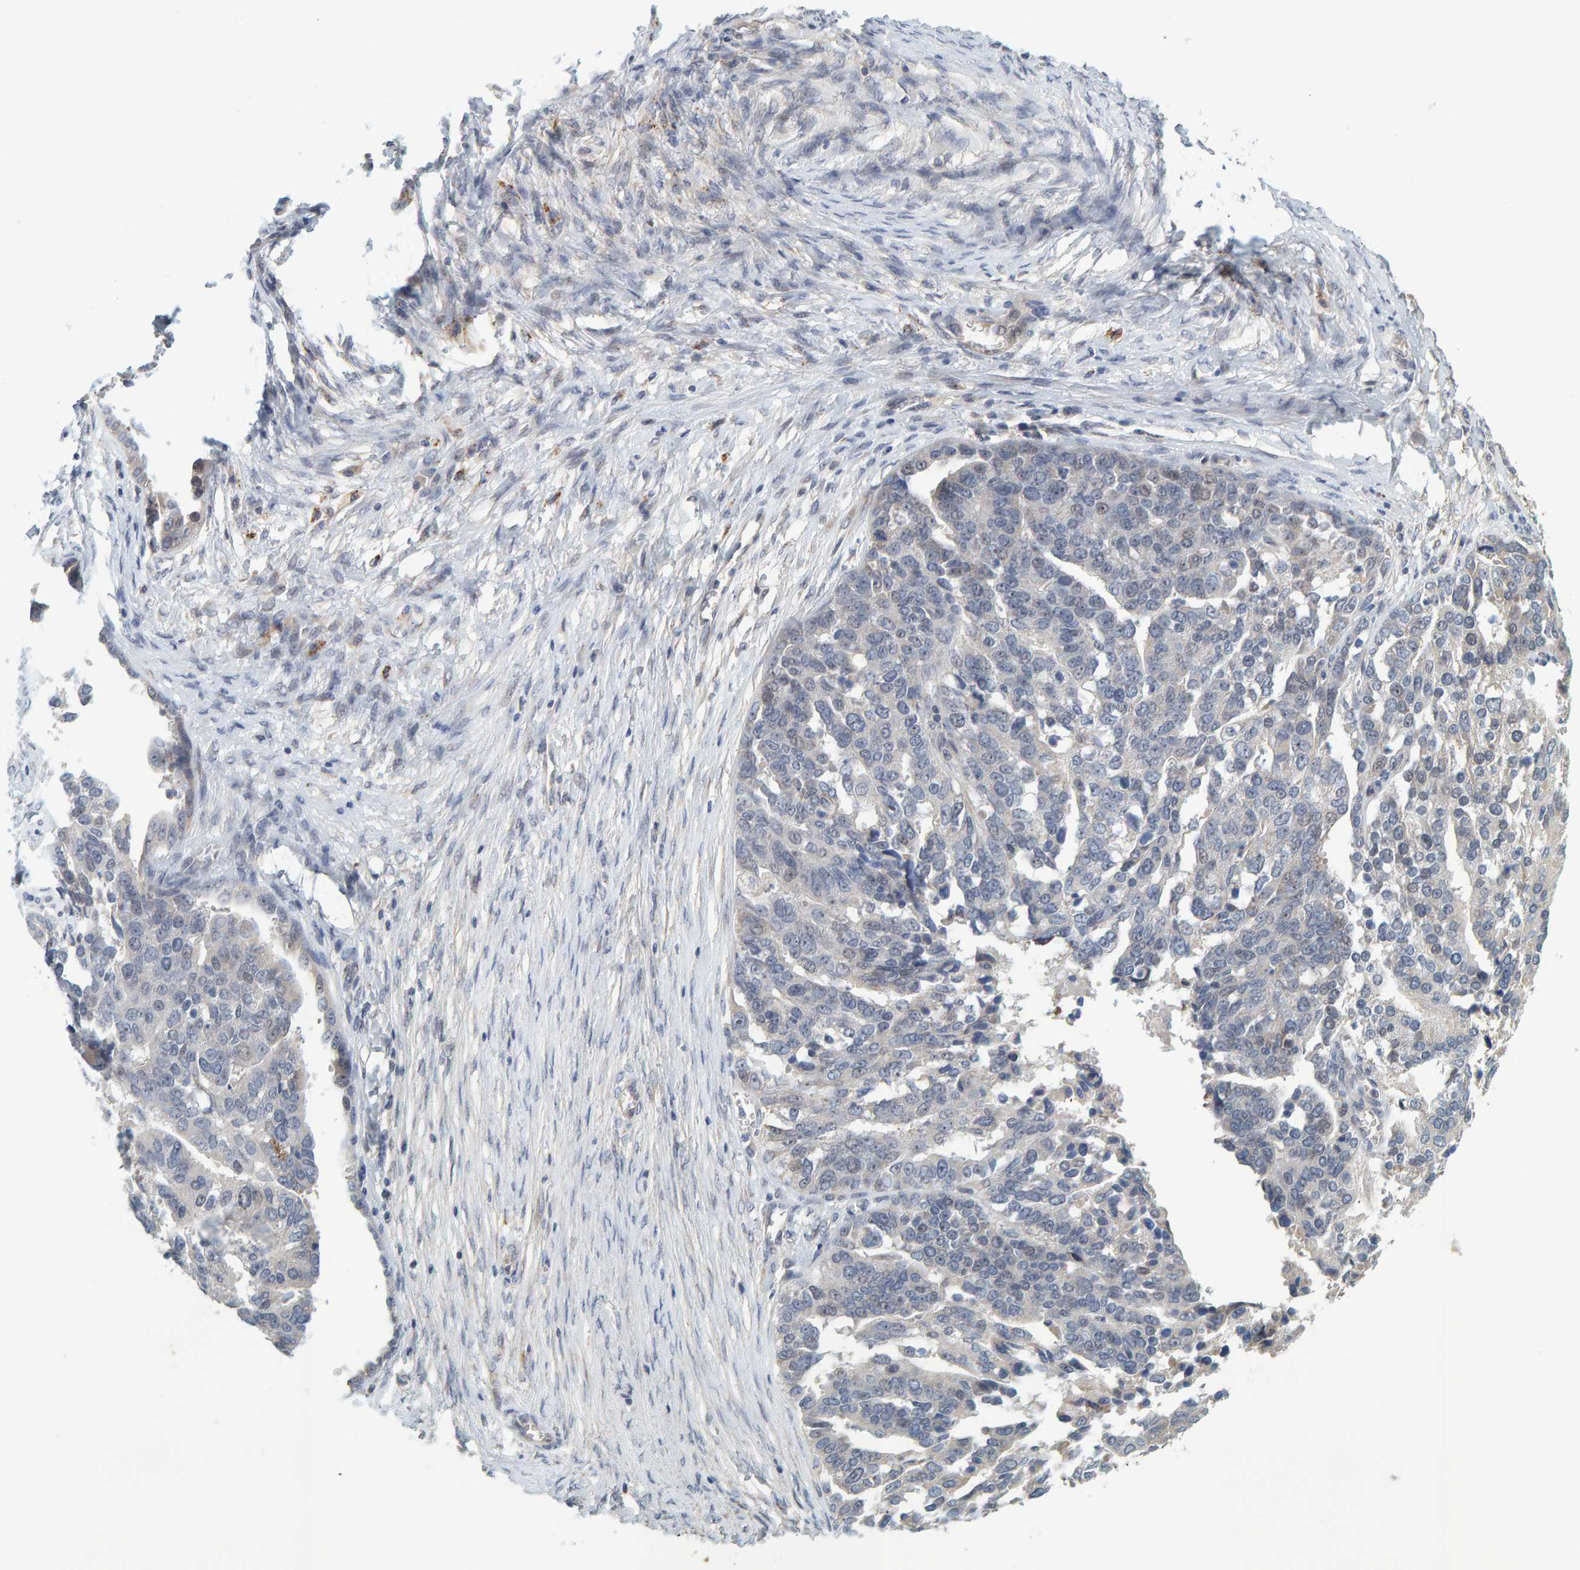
{"staining": {"intensity": "negative", "quantity": "none", "location": "none"}, "tissue": "ovarian cancer", "cell_type": "Tumor cells", "image_type": "cancer", "snomed": [{"axis": "morphology", "description": "Cystadenocarcinoma, serous, NOS"}, {"axis": "topography", "description": "Ovary"}], "caption": "Image shows no significant protein expression in tumor cells of ovarian serous cystadenocarcinoma.", "gene": "ZNF77", "patient": {"sex": "female", "age": 44}}